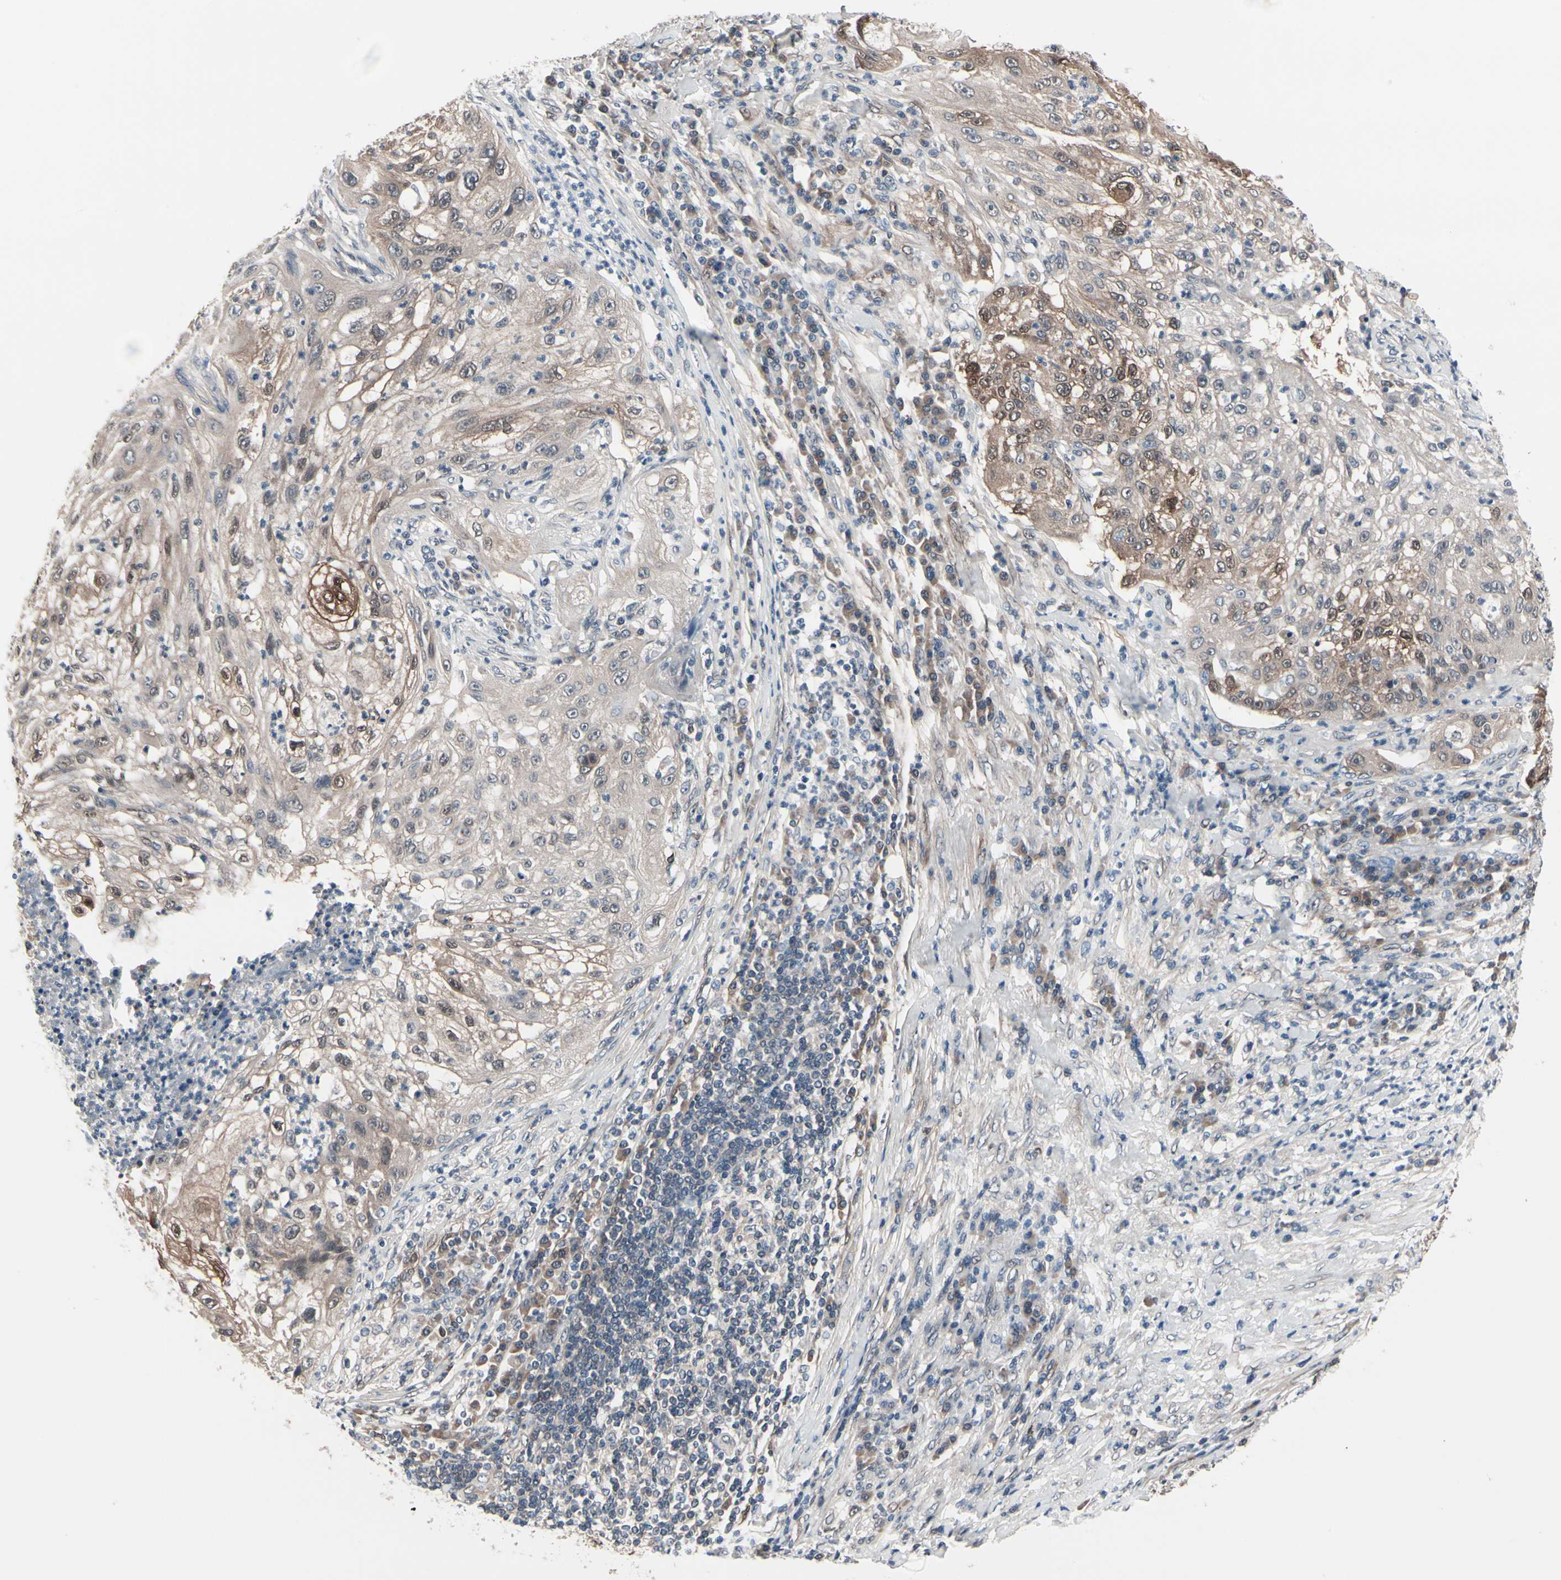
{"staining": {"intensity": "moderate", "quantity": "25%-75%", "location": "cytoplasmic/membranous,nuclear"}, "tissue": "lung cancer", "cell_type": "Tumor cells", "image_type": "cancer", "snomed": [{"axis": "morphology", "description": "Inflammation, NOS"}, {"axis": "morphology", "description": "Squamous cell carcinoma, NOS"}, {"axis": "topography", "description": "Lymph node"}, {"axis": "topography", "description": "Soft tissue"}, {"axis": "topography", "description": "Lung"}], "caption": "Human lung cancer (squamous cell carcinoma) stained with a protein marker shows moderate staining in tumor cells.", "gene": "PRDX6", "patient": {"sex": "male", "age": 66}}